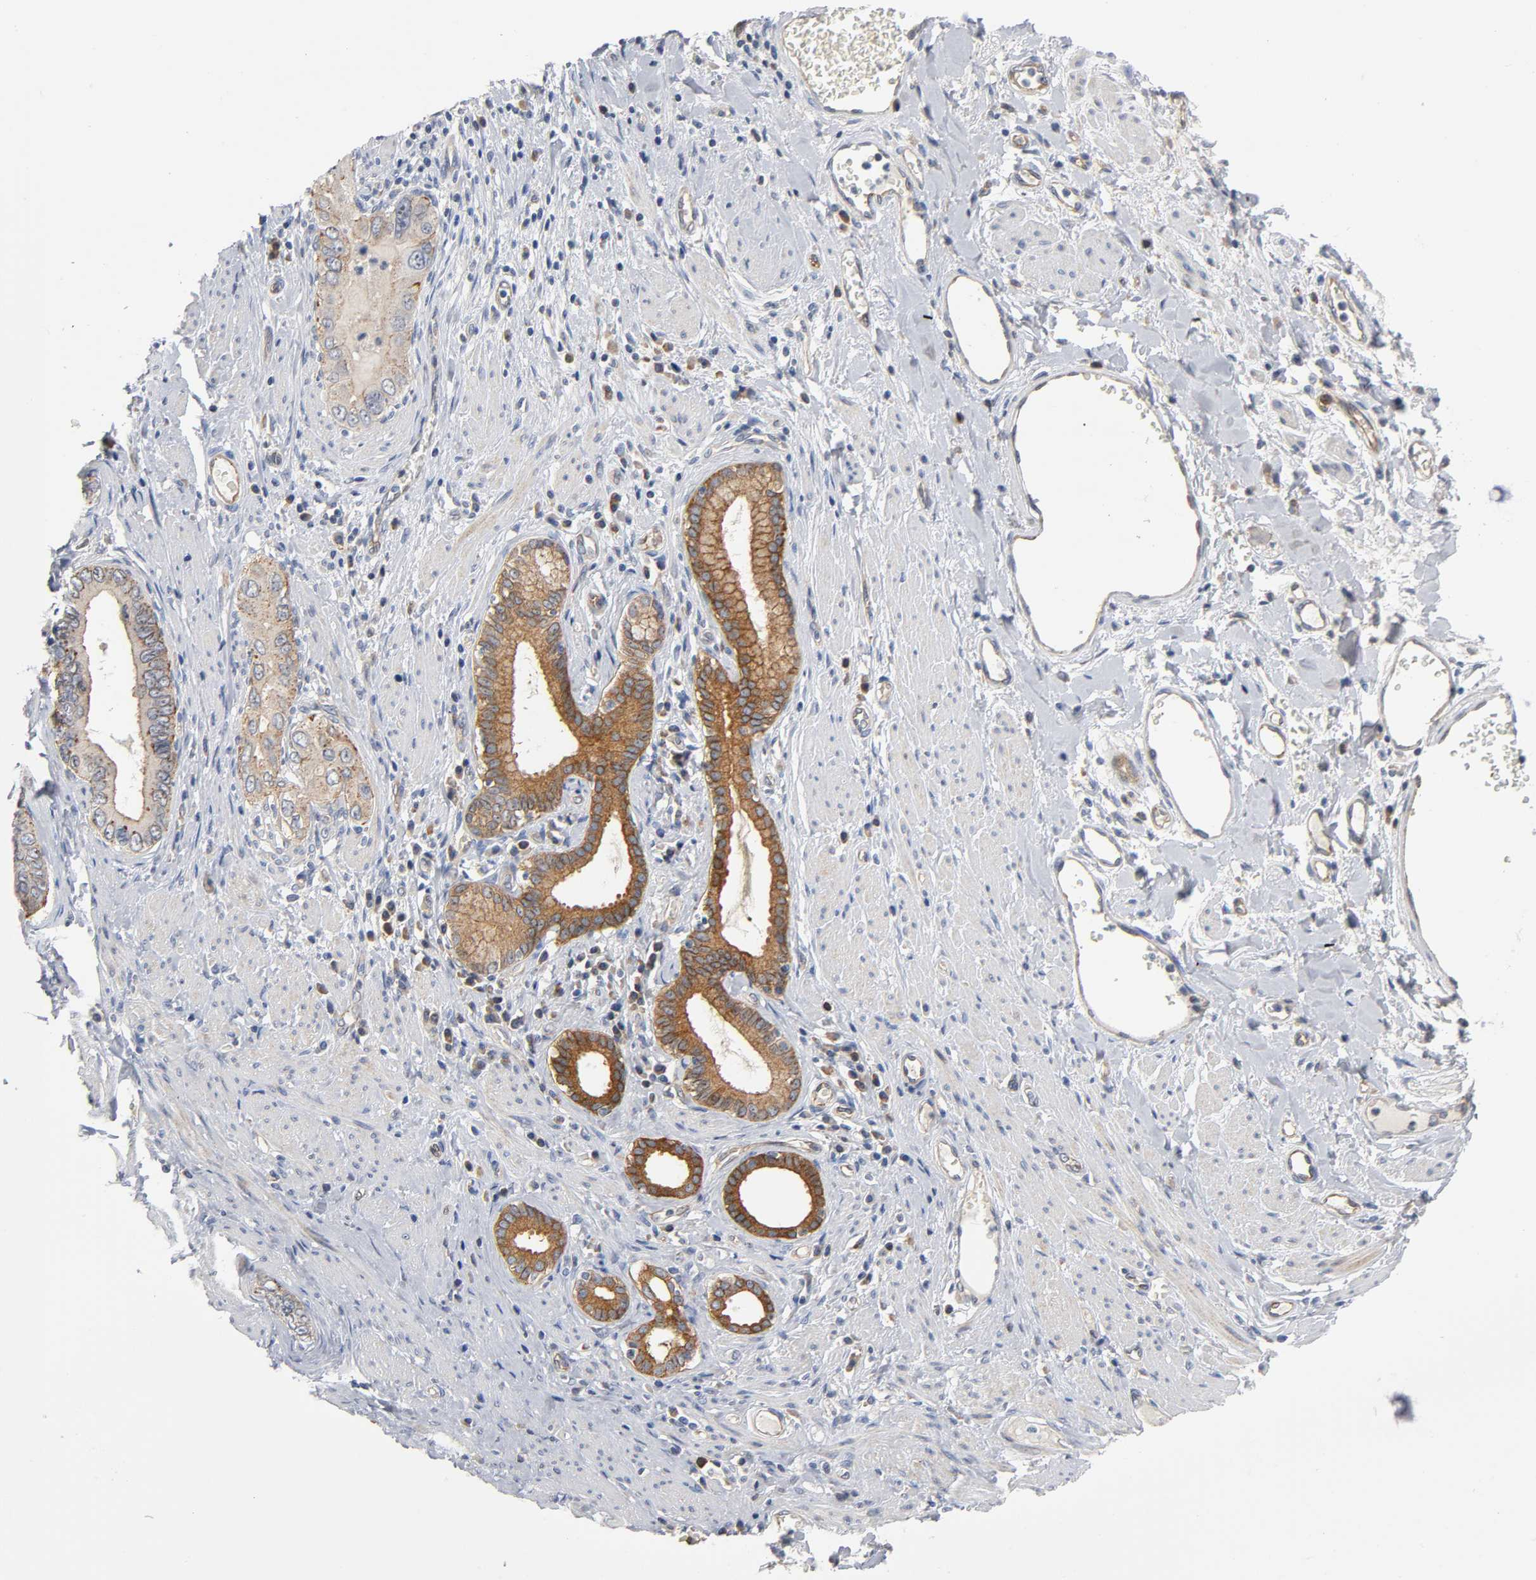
{"staining": {"intensity": "moderate", "quantity": ">75%", "location": "cytoplasmic/membranous"}, "tissue": "pancreatic cancer", "cell_type": "Tumor cells", "image_type": "cancer", "snomed": [{"axis": "morphology", "description": "Normal tissue, NOS"}, {"axis": "topography", "description": "Lymph node"}], "caption": "A brown stain shows moderate cytoplasmic/membranous expression of a protein in human pancreatic cancer tumor cells.", "gene": "CD2AP", "patient": {"sex": "male", "age": 50}}